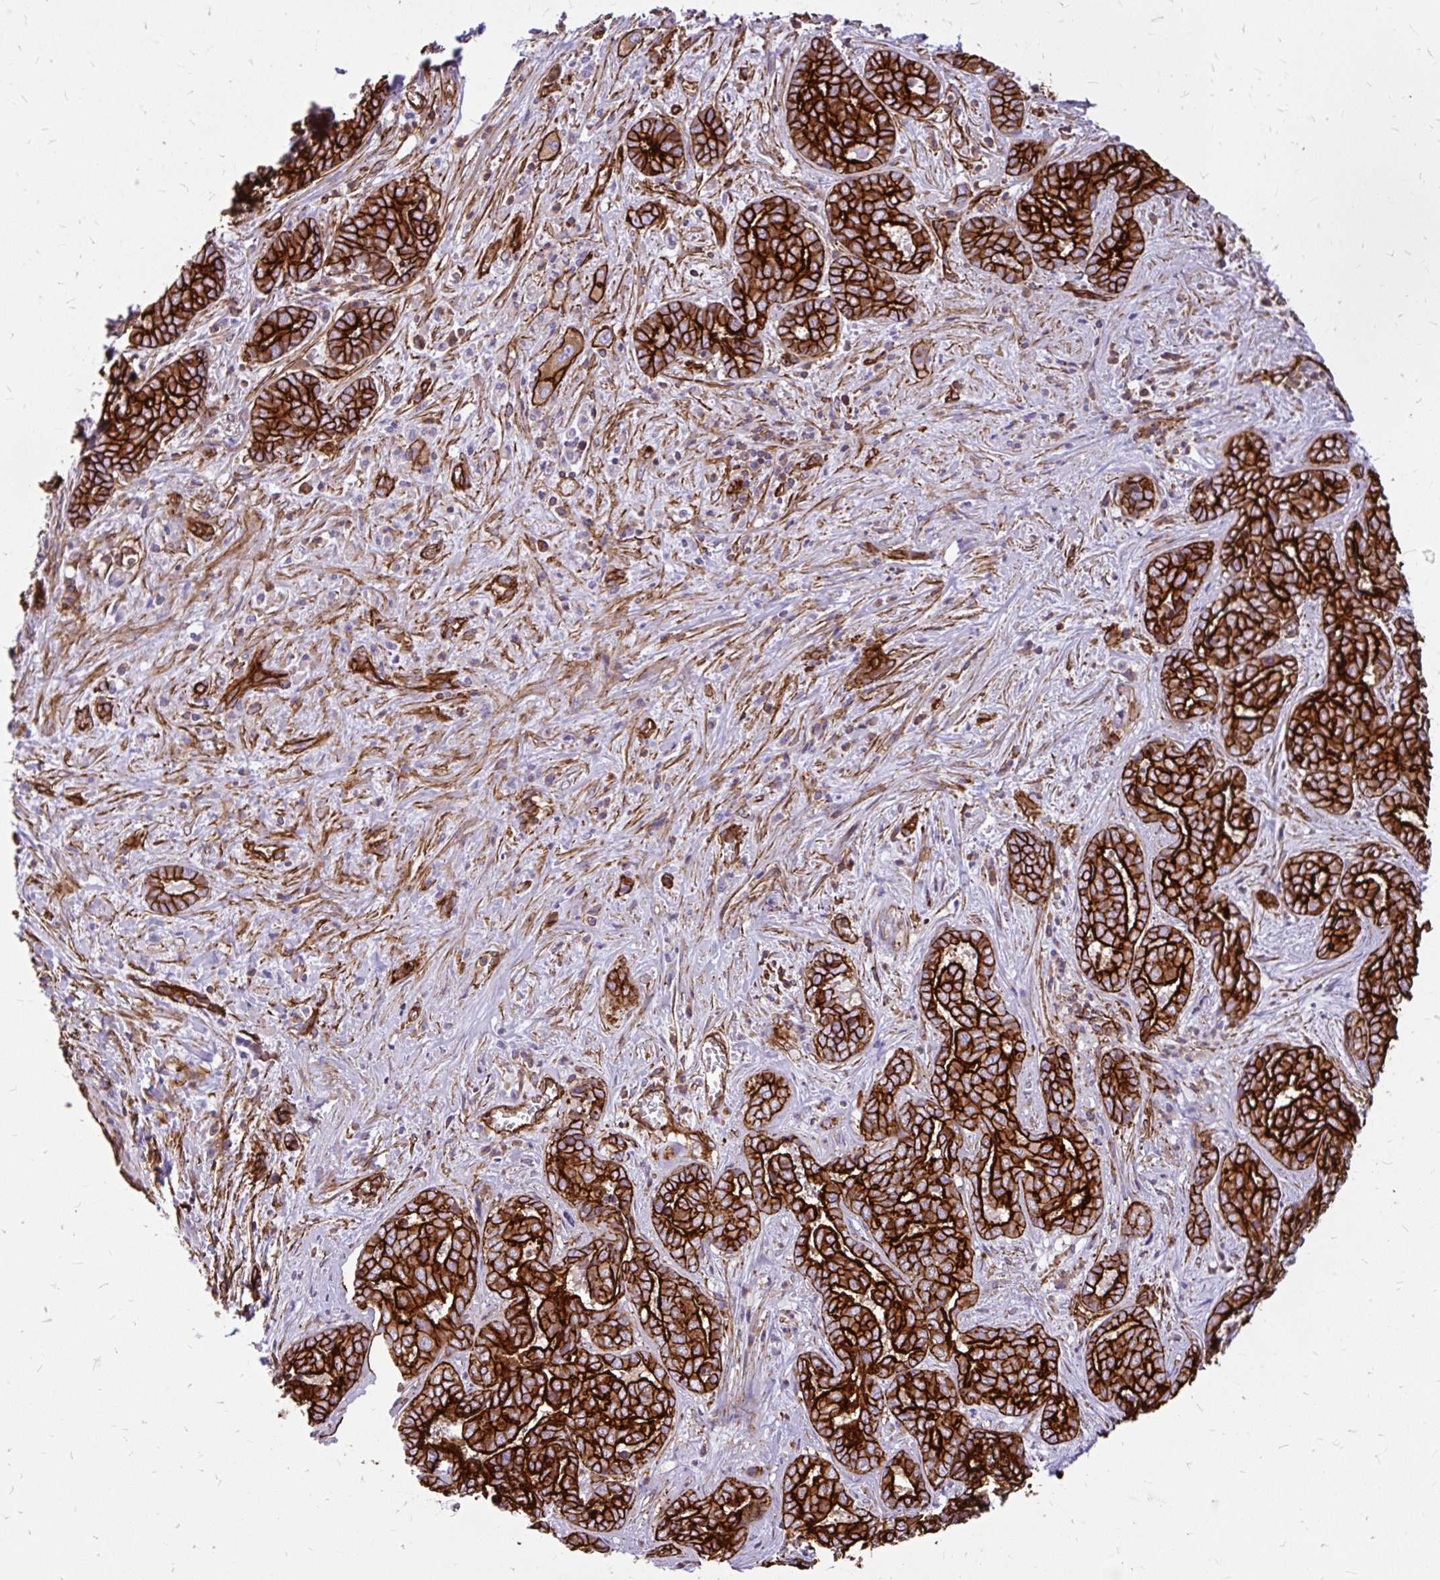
{"staining": {"intensity": "strong", "quantity": ">75%", "location": "cytoplasmic/membranous"}, "tissue": "liver cancer", "cell_type": "Tumor cells", "image_type": "cancer", "snomed": [{"axis": "morphology", "description": "Cholangiocarcinoma"}, {"axis": "topography", "description": "Liver"}], "caption": "Human cholangiocarcinoma (liver) stained with a protein marker exhibits strong staining in tumor cells.", "gene": "MAP1LC3B", "patient": {"sex": "female", "age": 64}}